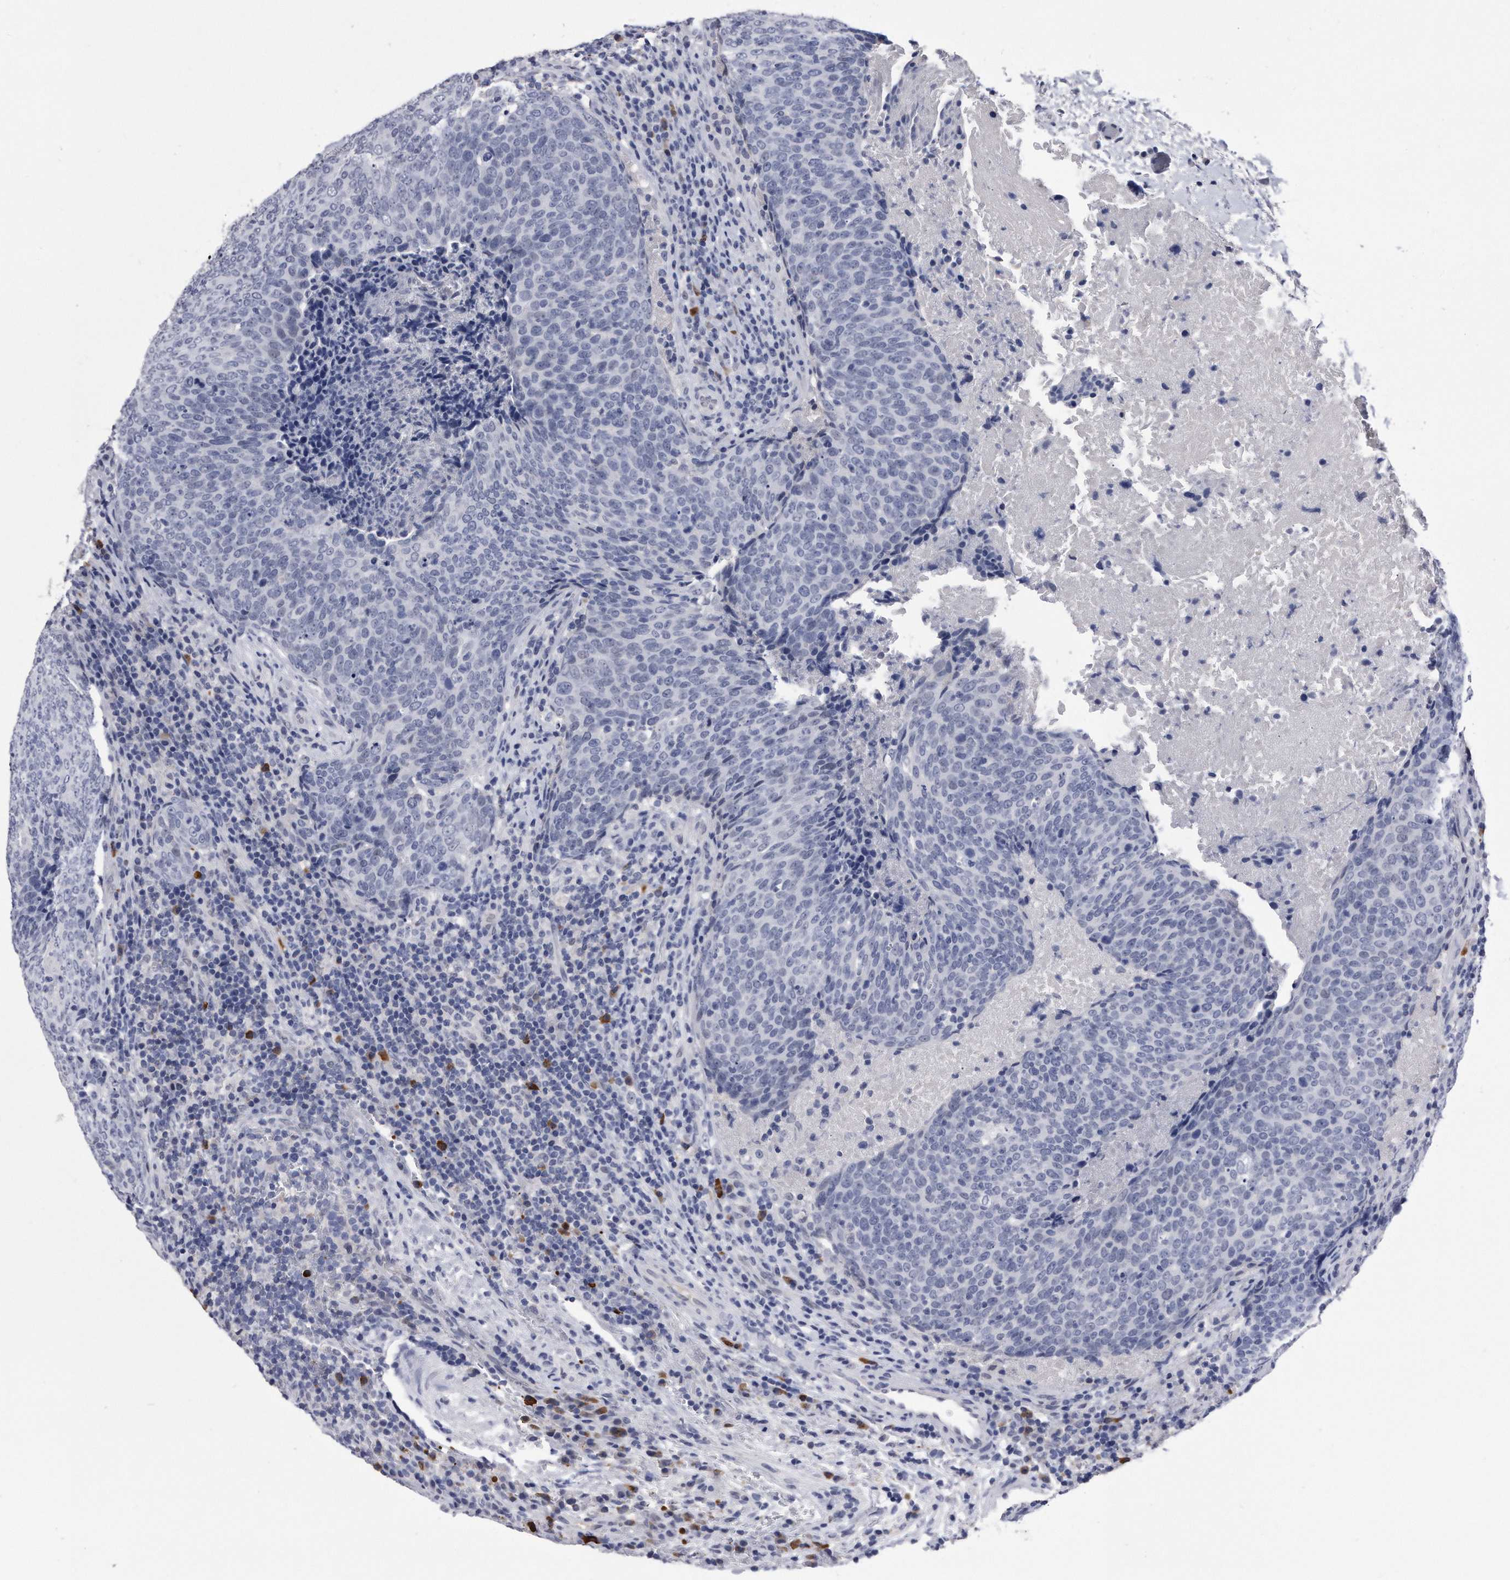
{"staining": {"intensity": "negative", "quantity": "none", "location": "none"}, "tissue": "head and neck cancer", "cell_type": "Tumor cells", "image_type": "cancer", "snomed": [{"axis": "morphology", "description": "Squamous cell carcinoma, NOS"}, {"axis": "morphology", "description": "Squamous cell carcinoma, metastatic, NOS"}, {"axis": "topography", "description": "Lymph node"}, {"axis": "topography", "description": "Head-Neck"}], "caption": "Micrograph shows no significant protein expression in tumor cells of head and neck squamous cell carcinoma.", "gene": "KCTD8", "patient": {"sex": "male", "age": 62}}